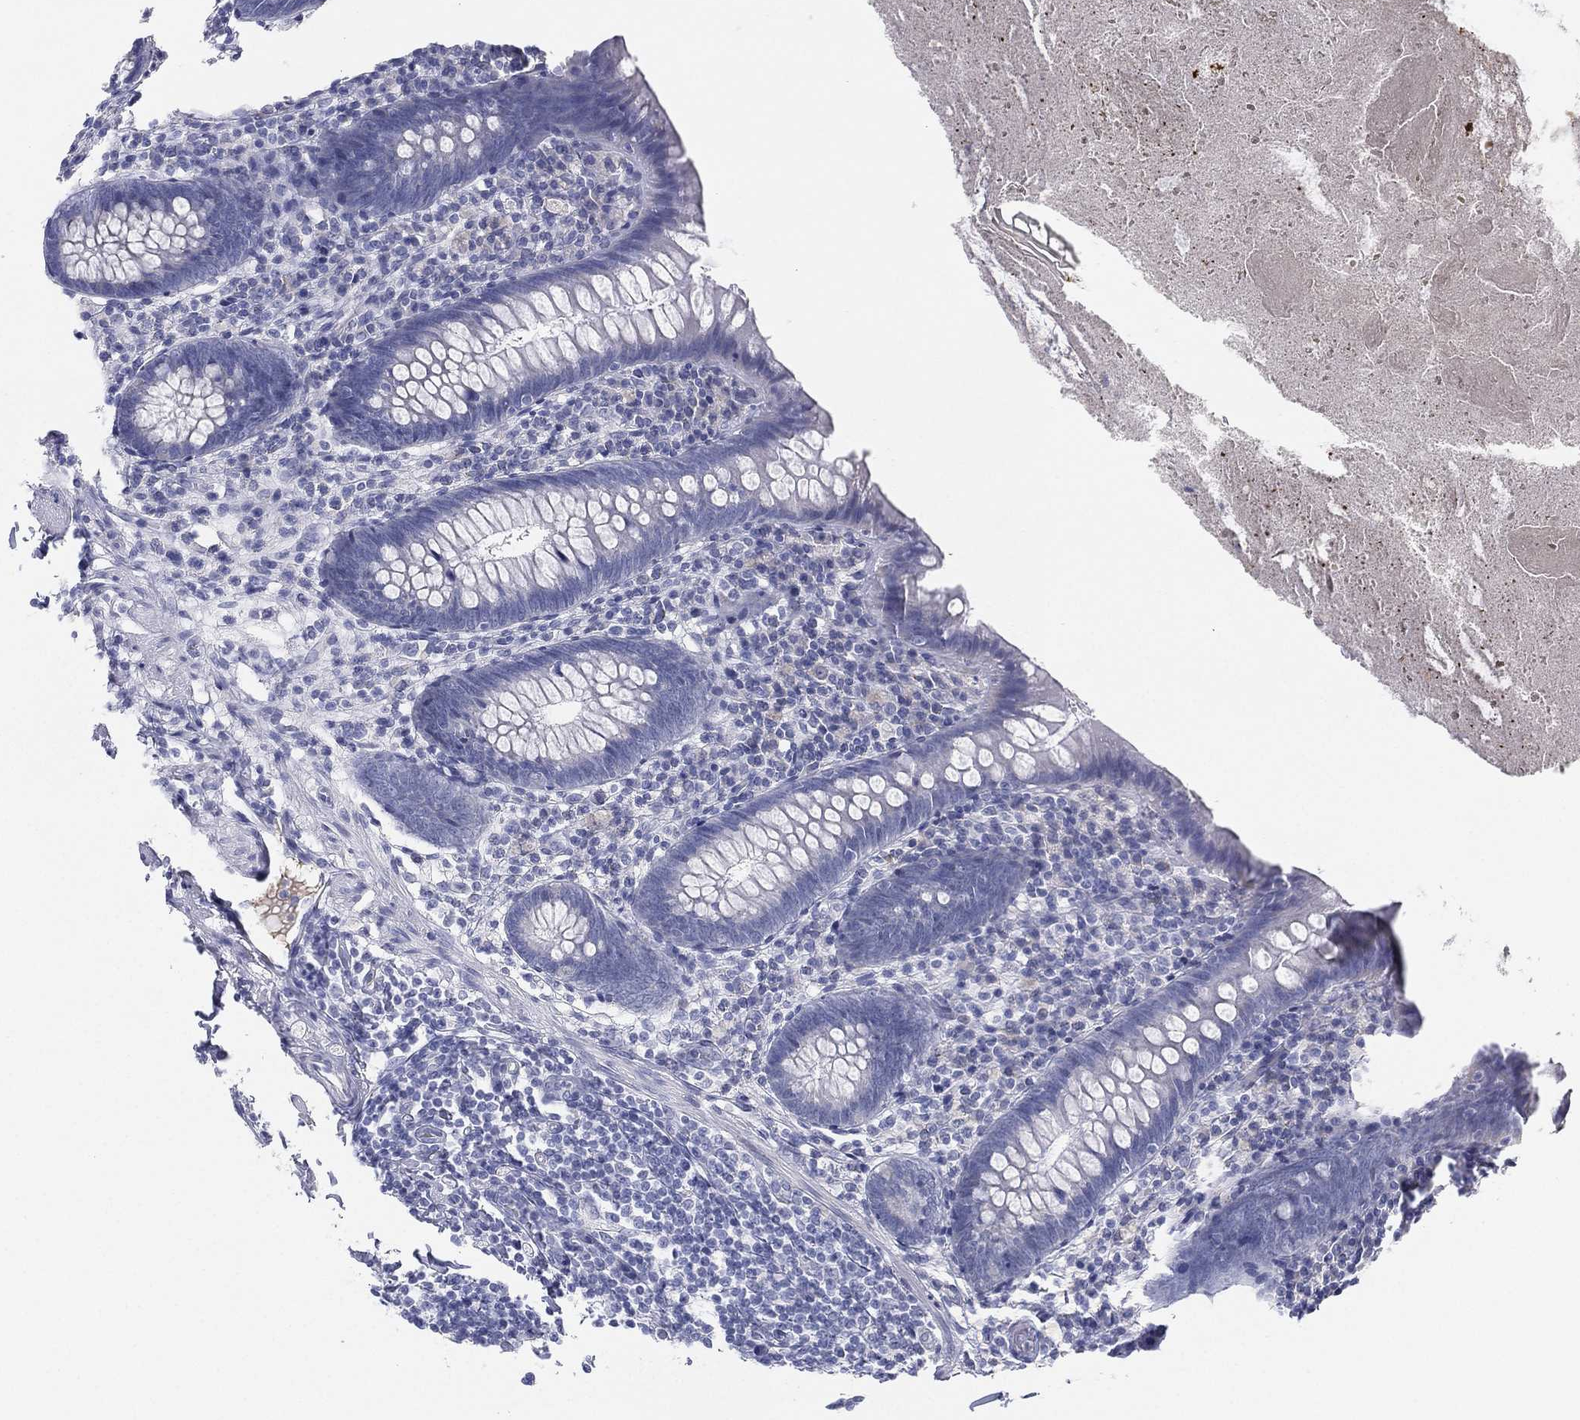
{"staining": {"intensity": "negative", "quantity": "none", "location": "none"}, "tissue": "appendix", "cell_type": "Glandular cells", "image_type": "normal", "snomed": [{"axis": "morphology", "description": "Normal tissue, NOS"}, {"axis": "topography", "description": "Appendix"}], "caption": "Immunohistochemistry (IHC) photomicrograph of unremarkable human appendix stained for a protein (brown), which shows no staining in glandular cells.", "gene": "MLF1", "patient": {"sex": "male", "age": 47}}